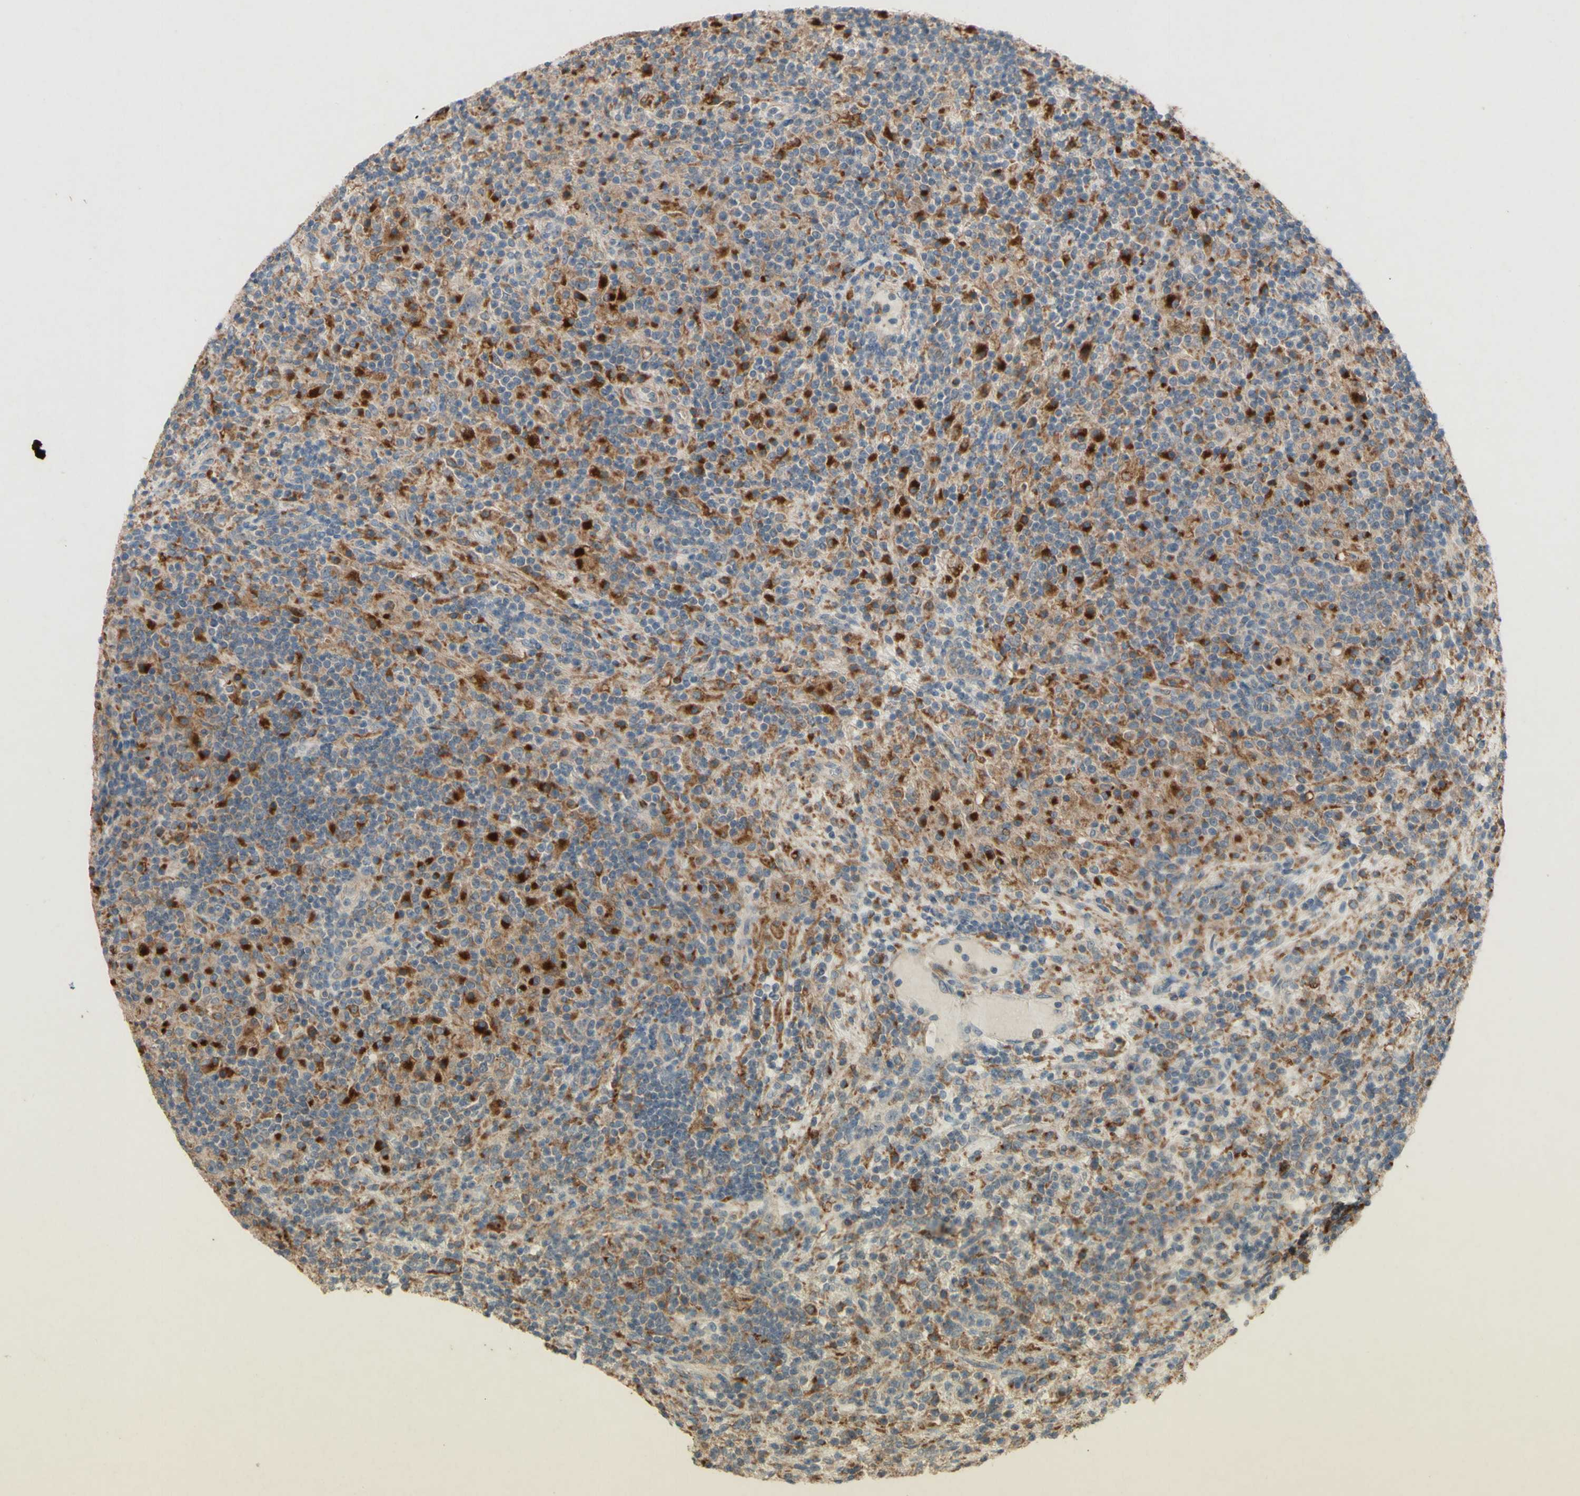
{"staining": {"intensity": "weak", "quantity": ">75%", "location": "cytoplasmic/membranous"}, "tissue": "lymphoma", "cell_type": "Tumor cells", "image_type": "cancer", "snomed": [{"axis": "morphology", "description": "Hodgkin's disease, NOS"}, {"axis": "topography", "description": "Lymph node"}], "caption": "Human lymphoma stained with a brown dye shows weak cytoplasmic/membranous positive positivity in about >75% of tumor cells.", "gene": "ATP6V1F", "patient": {"sex": "male", "age": 70}}